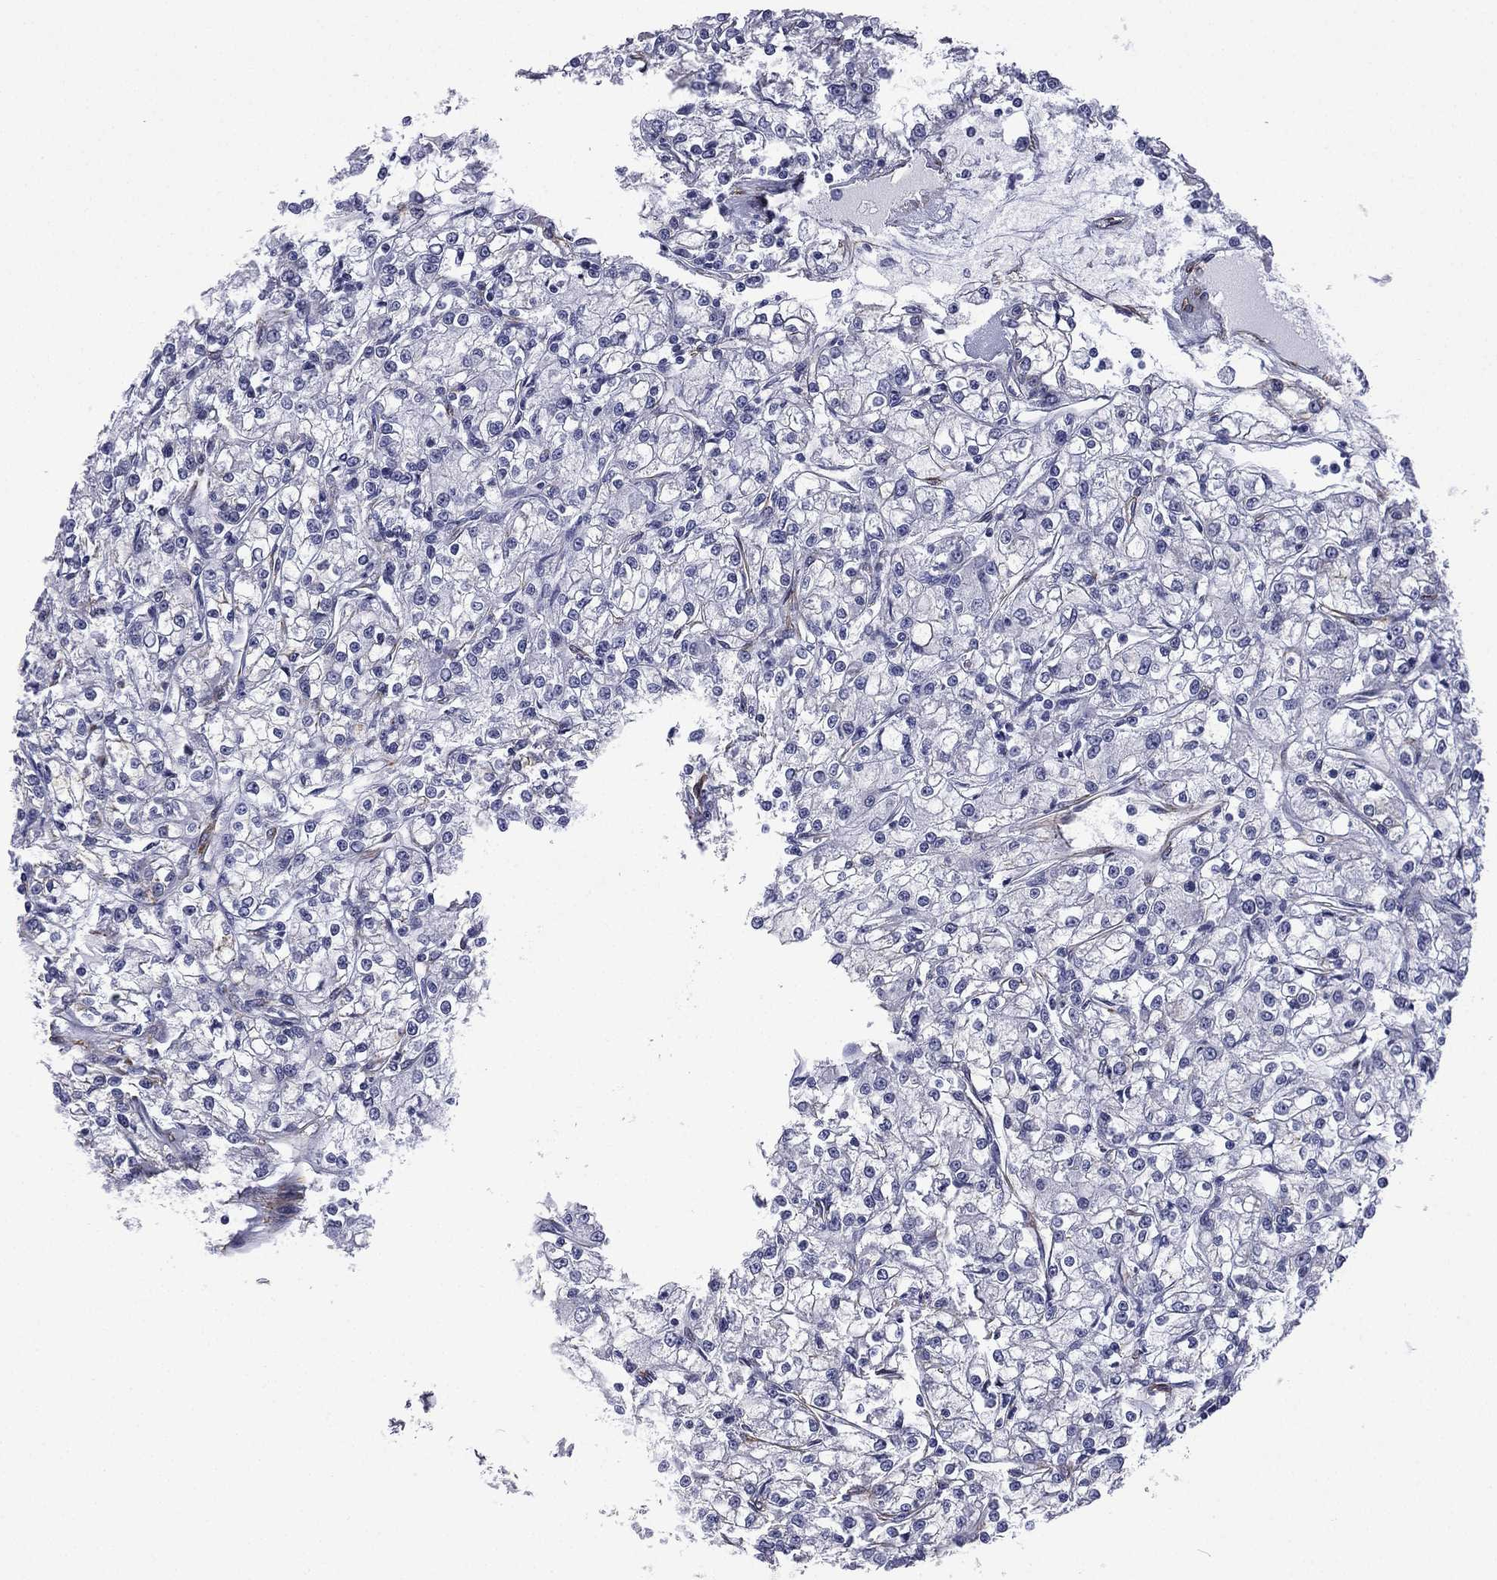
{"staining": {"intensity": "weak", "quantity": "<25%", "location": "cytoplasmic/membranous"}, "tissue": "renal cancer", "cell_type": "Tumor cells", "image_type": "cancer", "snomed": [{"axis": "morphology", "description": "Adenocarcinoma, NOS"}, {"axis": "topography", "description": "Kidney"}], "caption": "Tumor cells show no significant protein expression in renal cancer (adenocarcinoma).", "gene": "CAVIN3", "patient": {"sex": "female", "age": 59}}